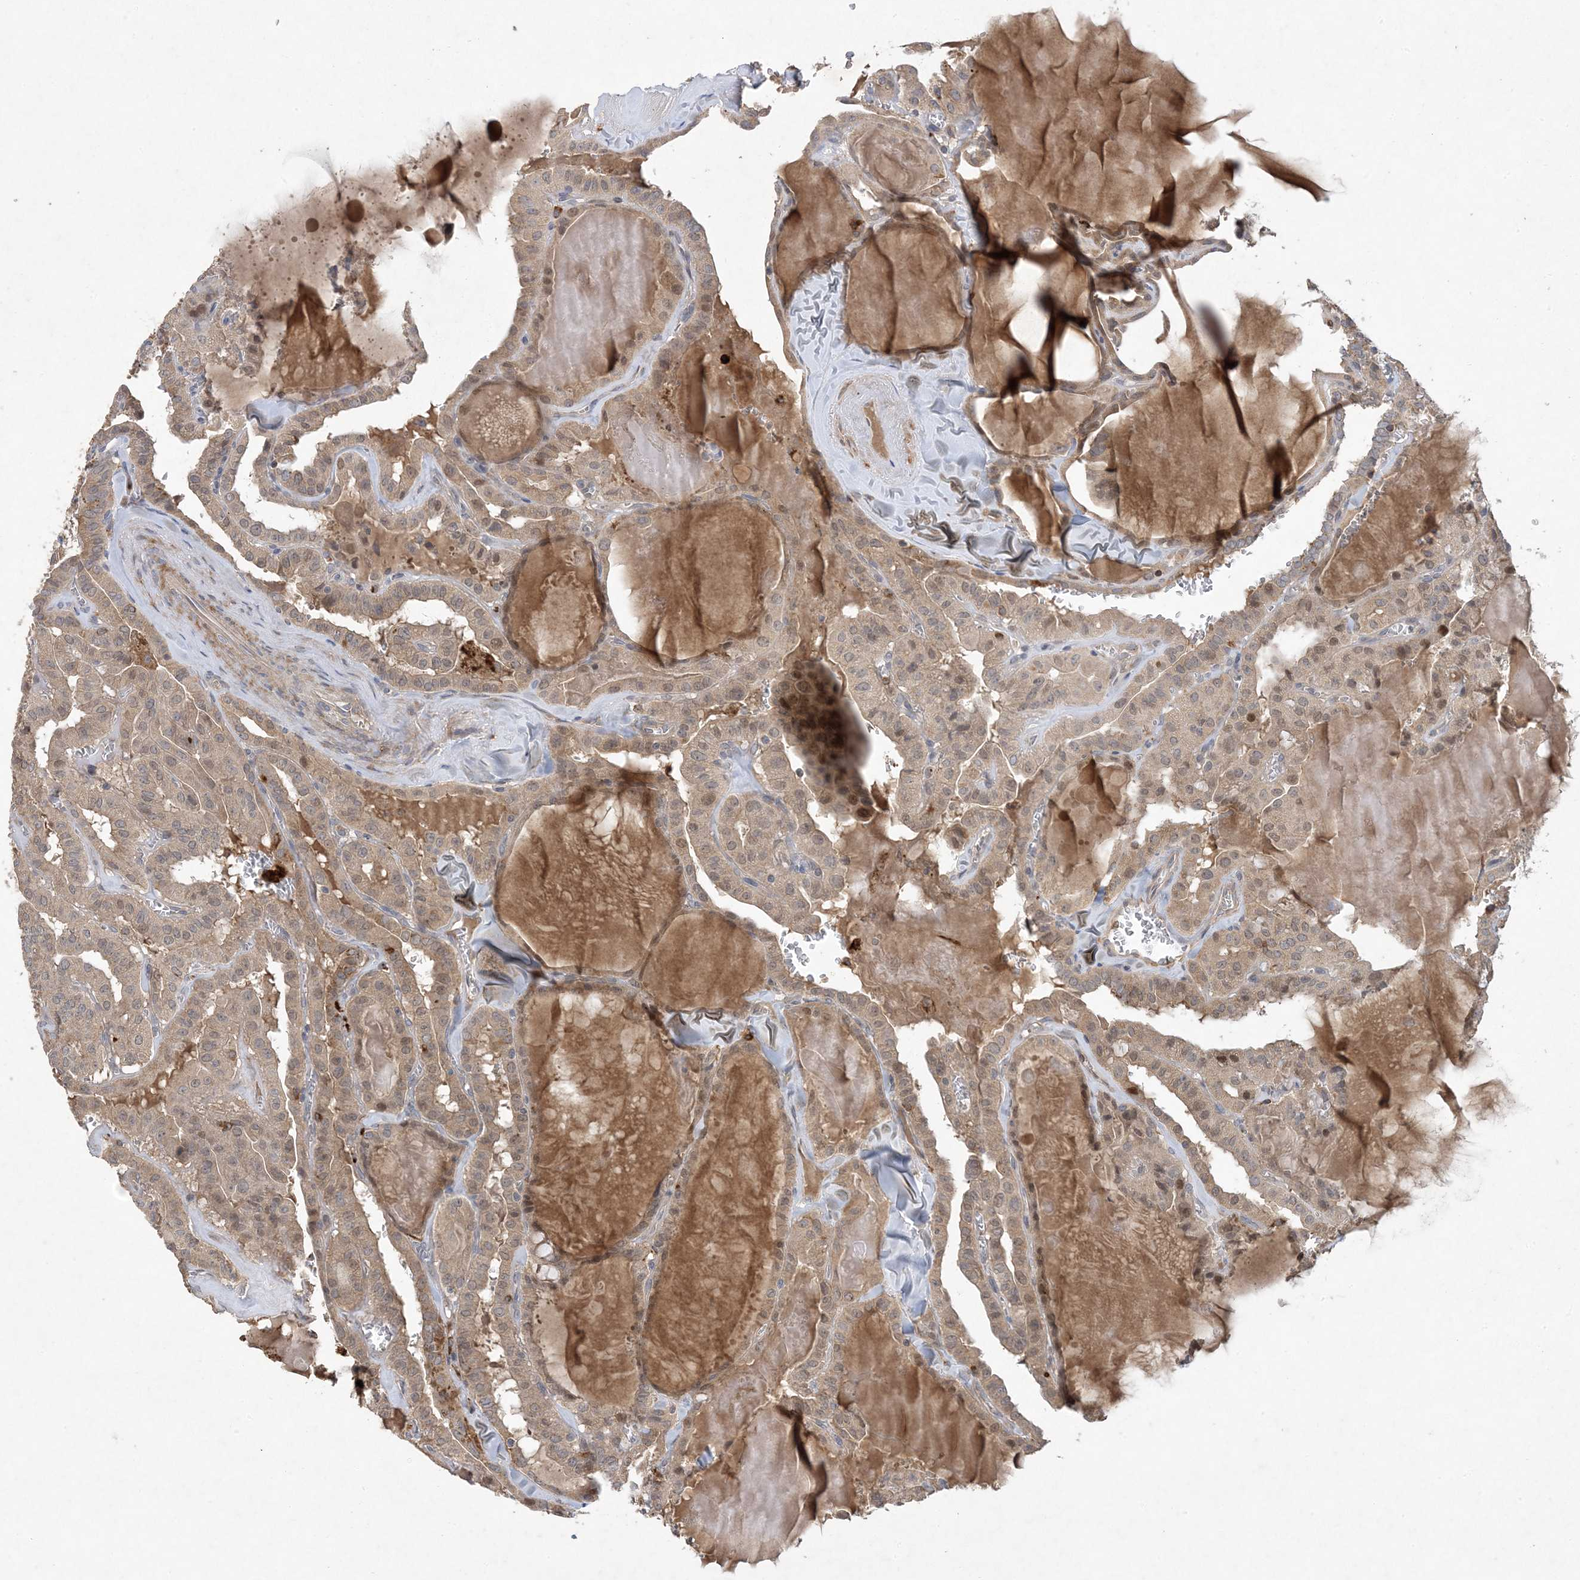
{"staining": {"intensity": "weak", "quantity": ">75%", "location": "cytoplasmic/membranous"}, "tissue": "thyroid cancer", "cell_type": "Tumor cells", "image_type": "cancer", "snomed": [{"axis": "morphology", "description": "Papillary adenocarcinoma, NOS"}, {"axis": "topography", "description": "Thyroid gland"}], "caption": "Brown immunohistochemical staining in thyroid cancer (papillary adenocarcinoma) demonstrates weak cytoplasmic/membranous expression in approximately >75% of tumor cells.", "gene": "MASP2", "patient": {"sex": "male", "age": 52}}